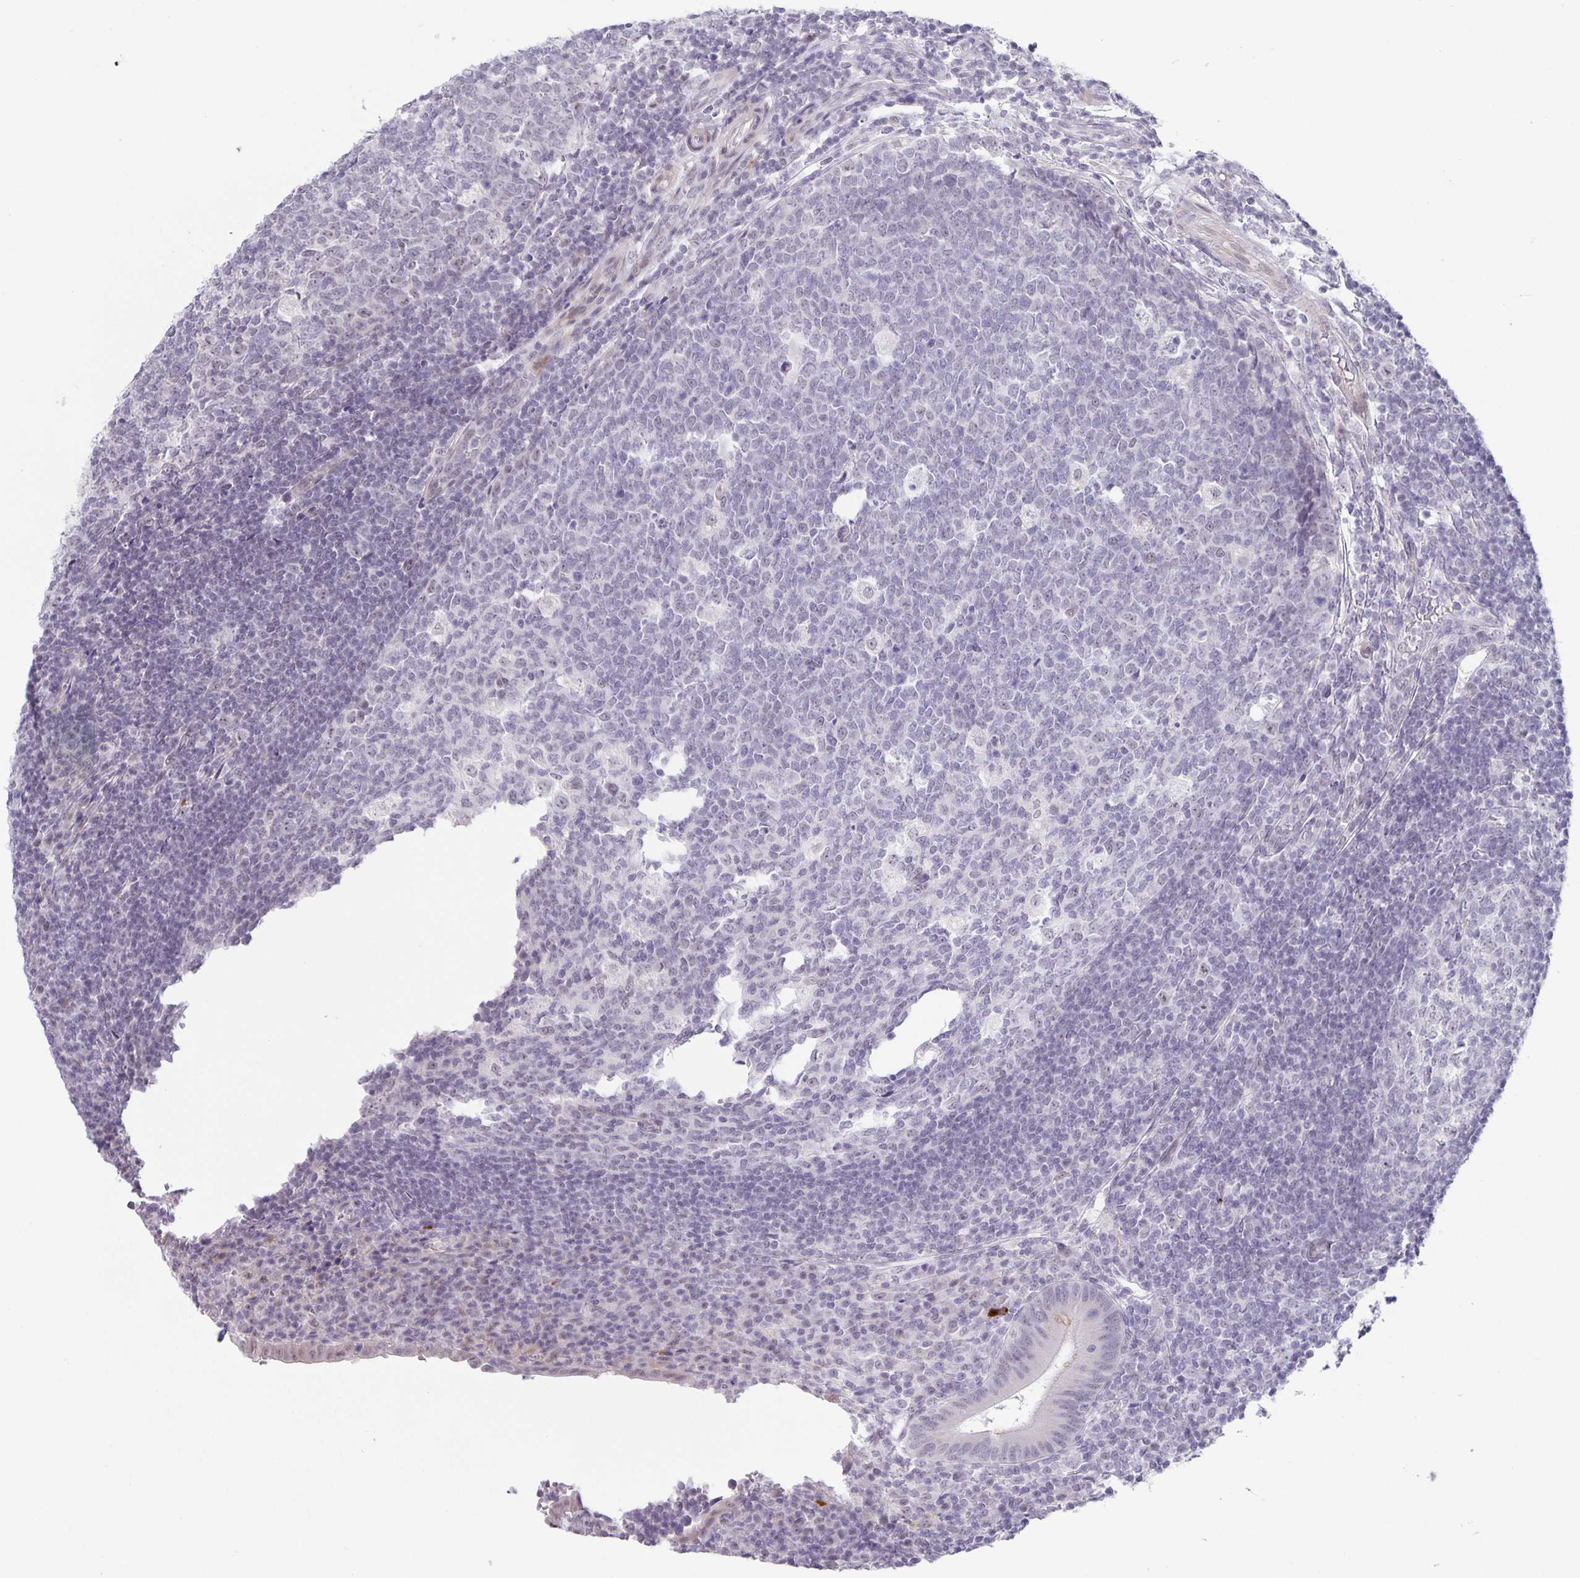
{"staining": {"intensity": "strong", "quantity": "25%-75%", "location": "cytoplasmic/membranous"}, "tissue": "appendix", "cell_type": "Glandular cells", "image_type": "normal", "snomed": [{"axis": "morphology", "description": "Normal tissue, NOS"}, {"axis": "topography", "description": "Appendix"}], "caption": "Immunohistochemistry (IHC) histopathology image of unremarkable appendix: human appendix stained using immunohistochemistry displays high levels of strong protein expression localized specifically in the cytoplasmic/membranous of glandular cells, appearing as a cytoplasmic/membranous brown color.", "gene": "PHRF1", "patient": {"sex": "male", "age": 18}}